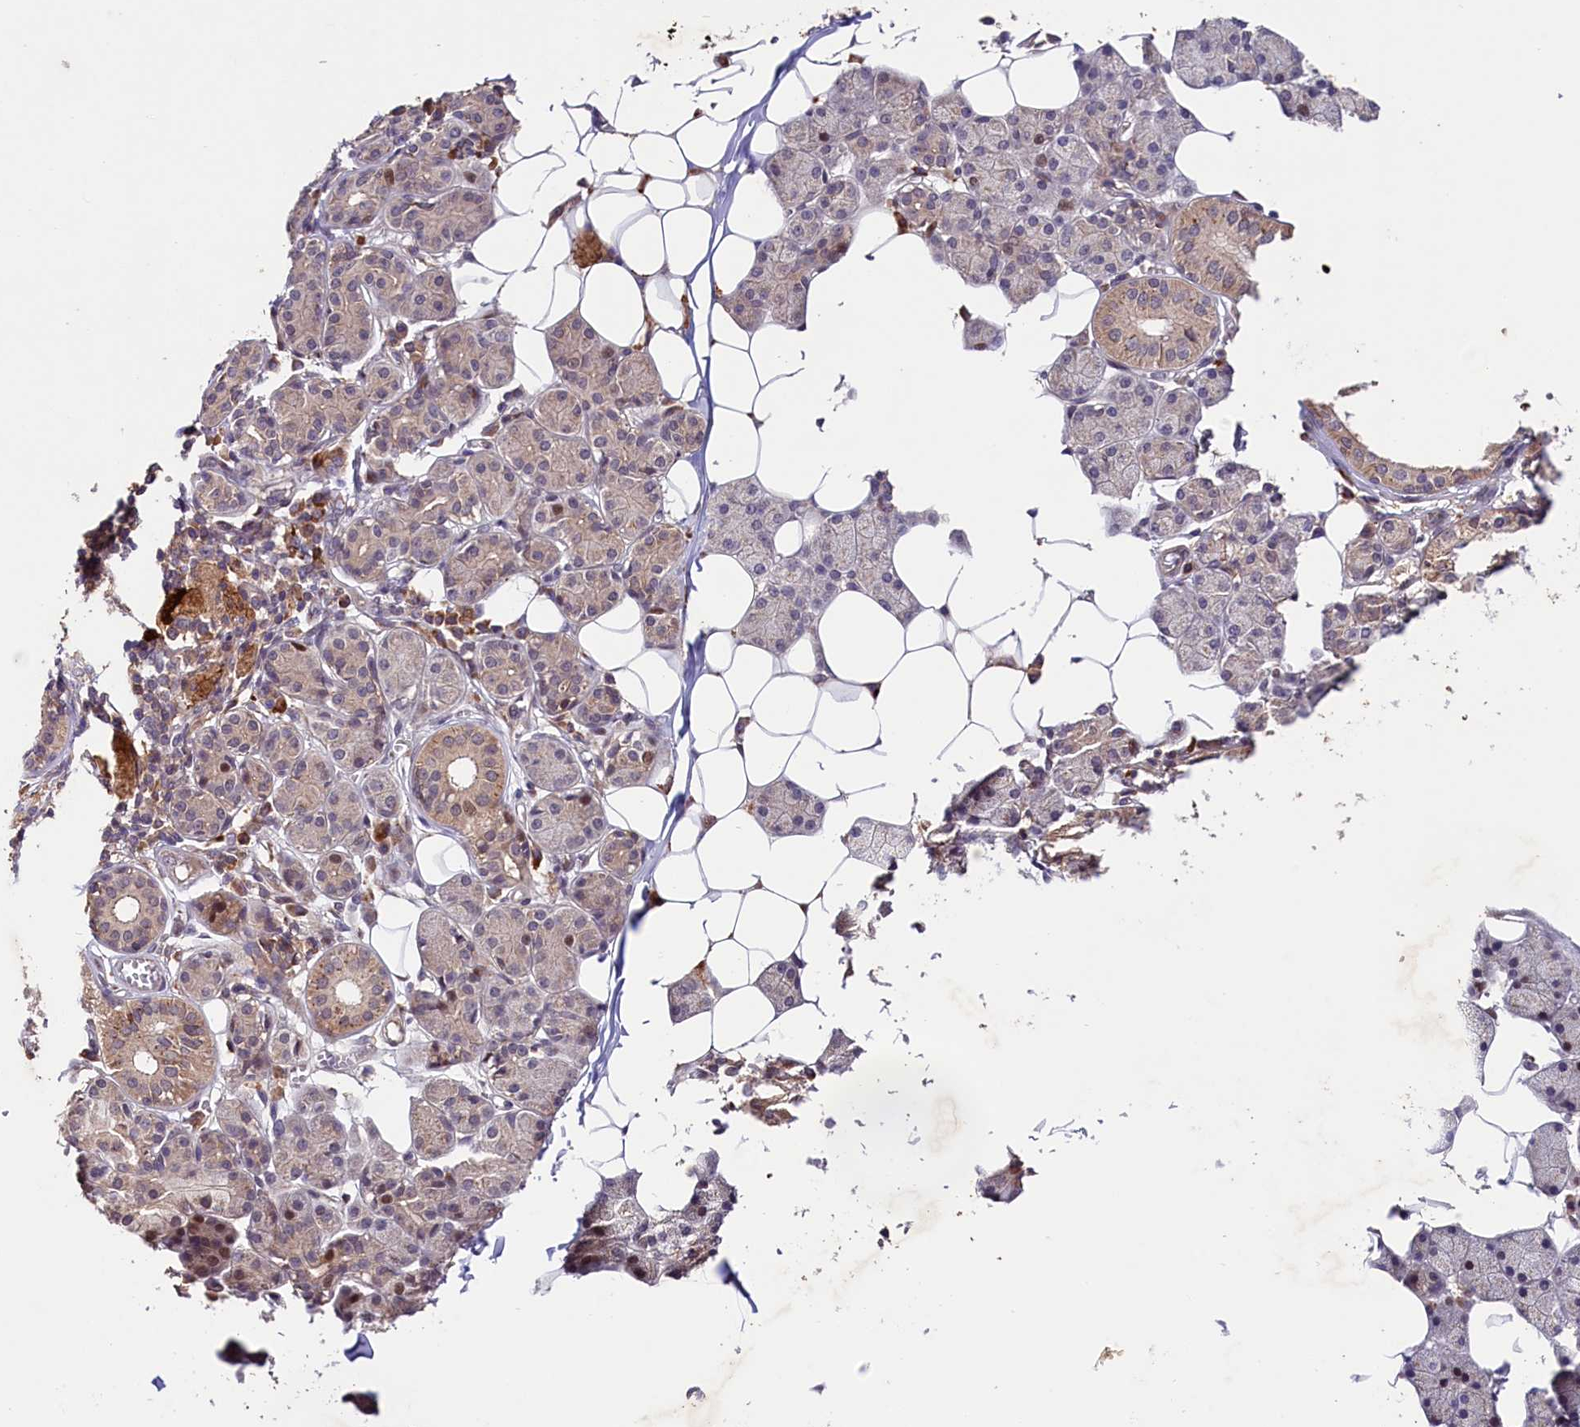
{"staining": {"intensity": "moderate", "quantity": "<25%", "location": "cytoplasmic/membranous,nuclear"}, "tissue": "salivary gland", "cell_type": "Glandular cells", "image_type": "normal", "snomed": [{"axis": "morphology", "description": "Normal tissue, NOS"}, {"axis": "topography", "description": "Salivary gland"}], "caption": "DAB immunohistochemical staining of unremarkable salivary gland exhibits moderate cytoplasmic/membranous,nuclear protein positivity in approximately <25% of glandular cells. Nuclei are stained in blue.", "gene": "CACNA1H", "patient": {"sex": "female", "age": 33}}